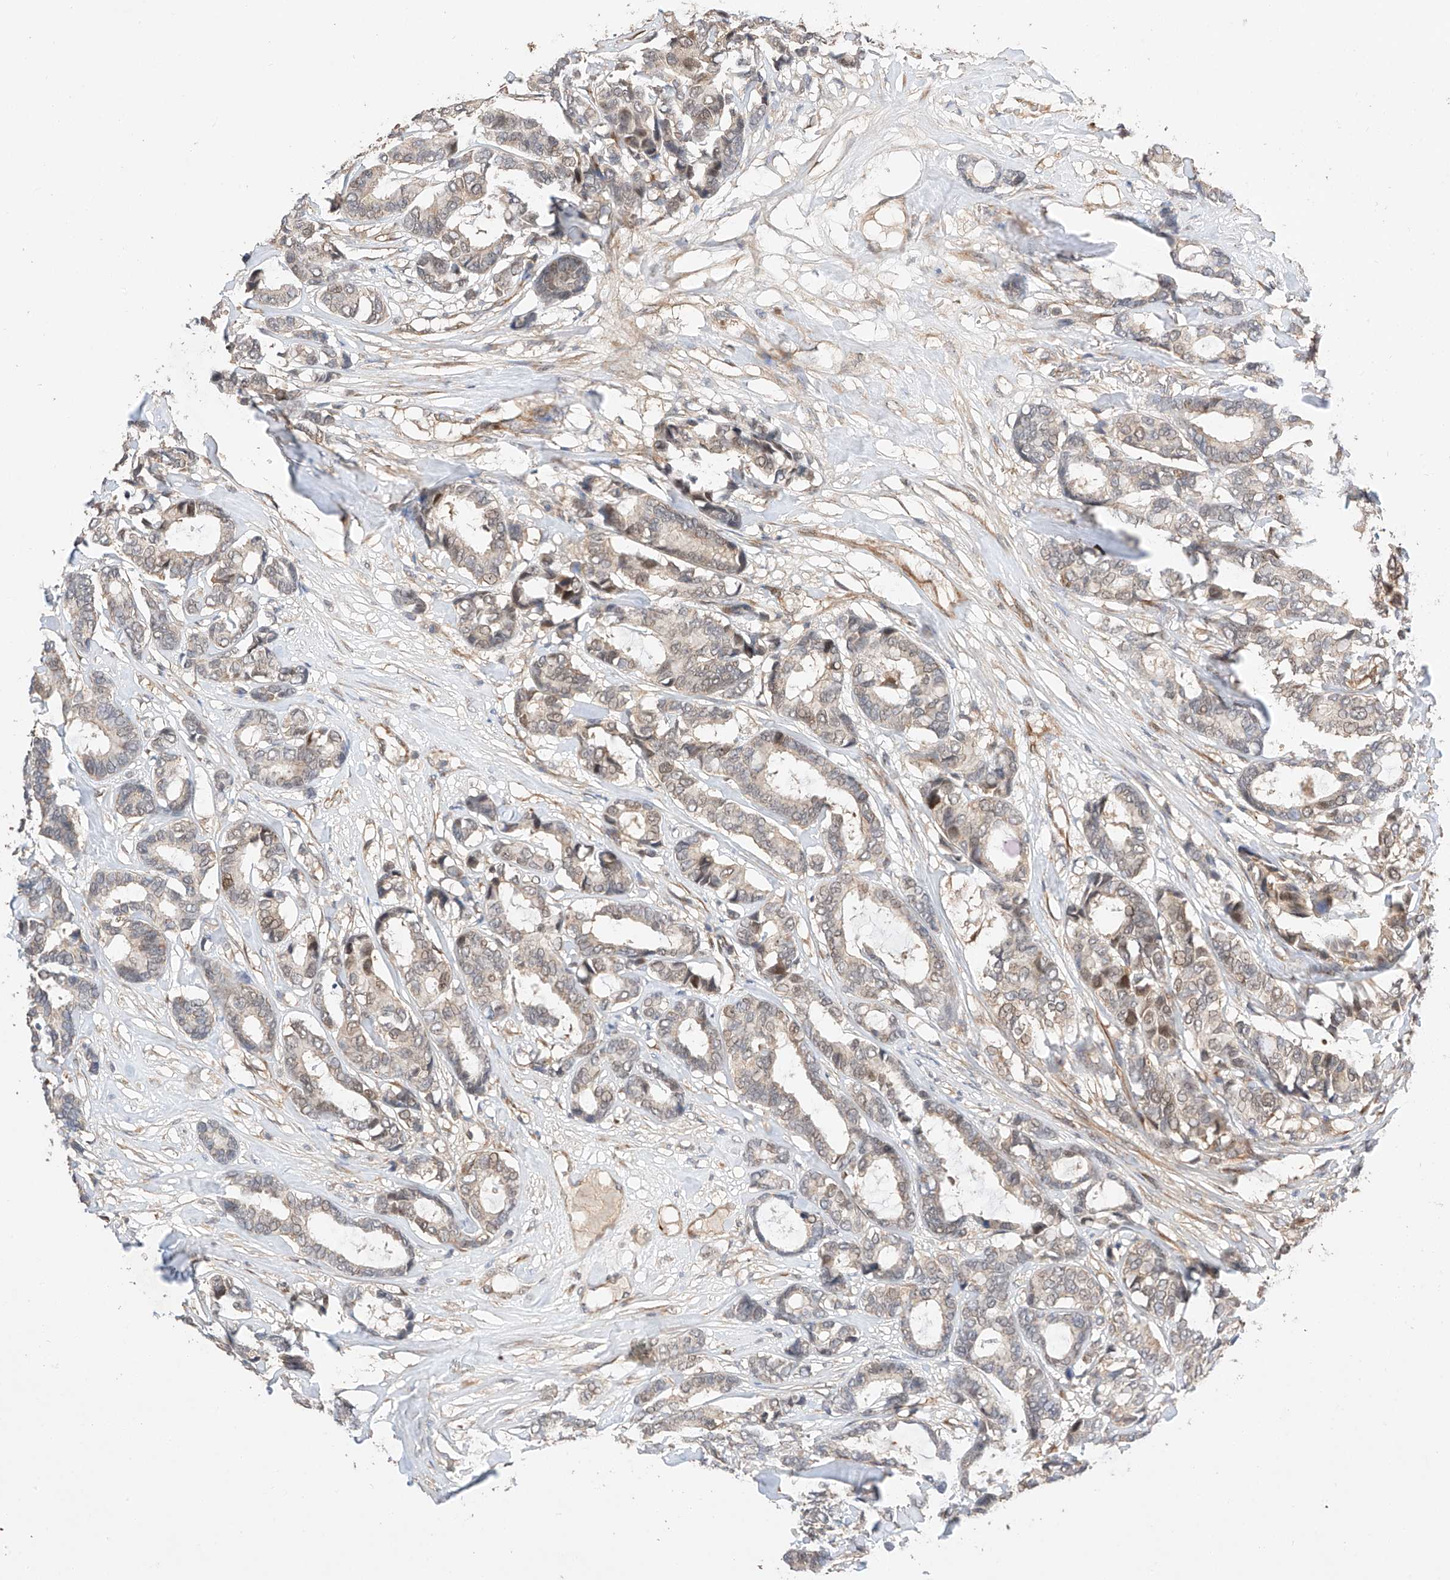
{"staining": {"intensity": "weak", "quantity": ">75%", "location": "cytoplasmic/membranous,nuclear"}, "tissue": "breast cancer", "cell_type": "Tumor cells", "image_type": "cancer", "snomed": [{"axis": "morphology", "description": "Duct carcinoma"}, {"axis": "topography", "description": "Breast"}], "caption": "Immunohistochemistry photomicrograph of human breast intraductal carcinoma stained for a protein (brown), which exhibits low levels of weak cytoplasmic/membranous and nuclear positivity in approximately >75% of tumor cells.", "gene": "RAB23", "patient": {"sex": "female", "age": 87}}